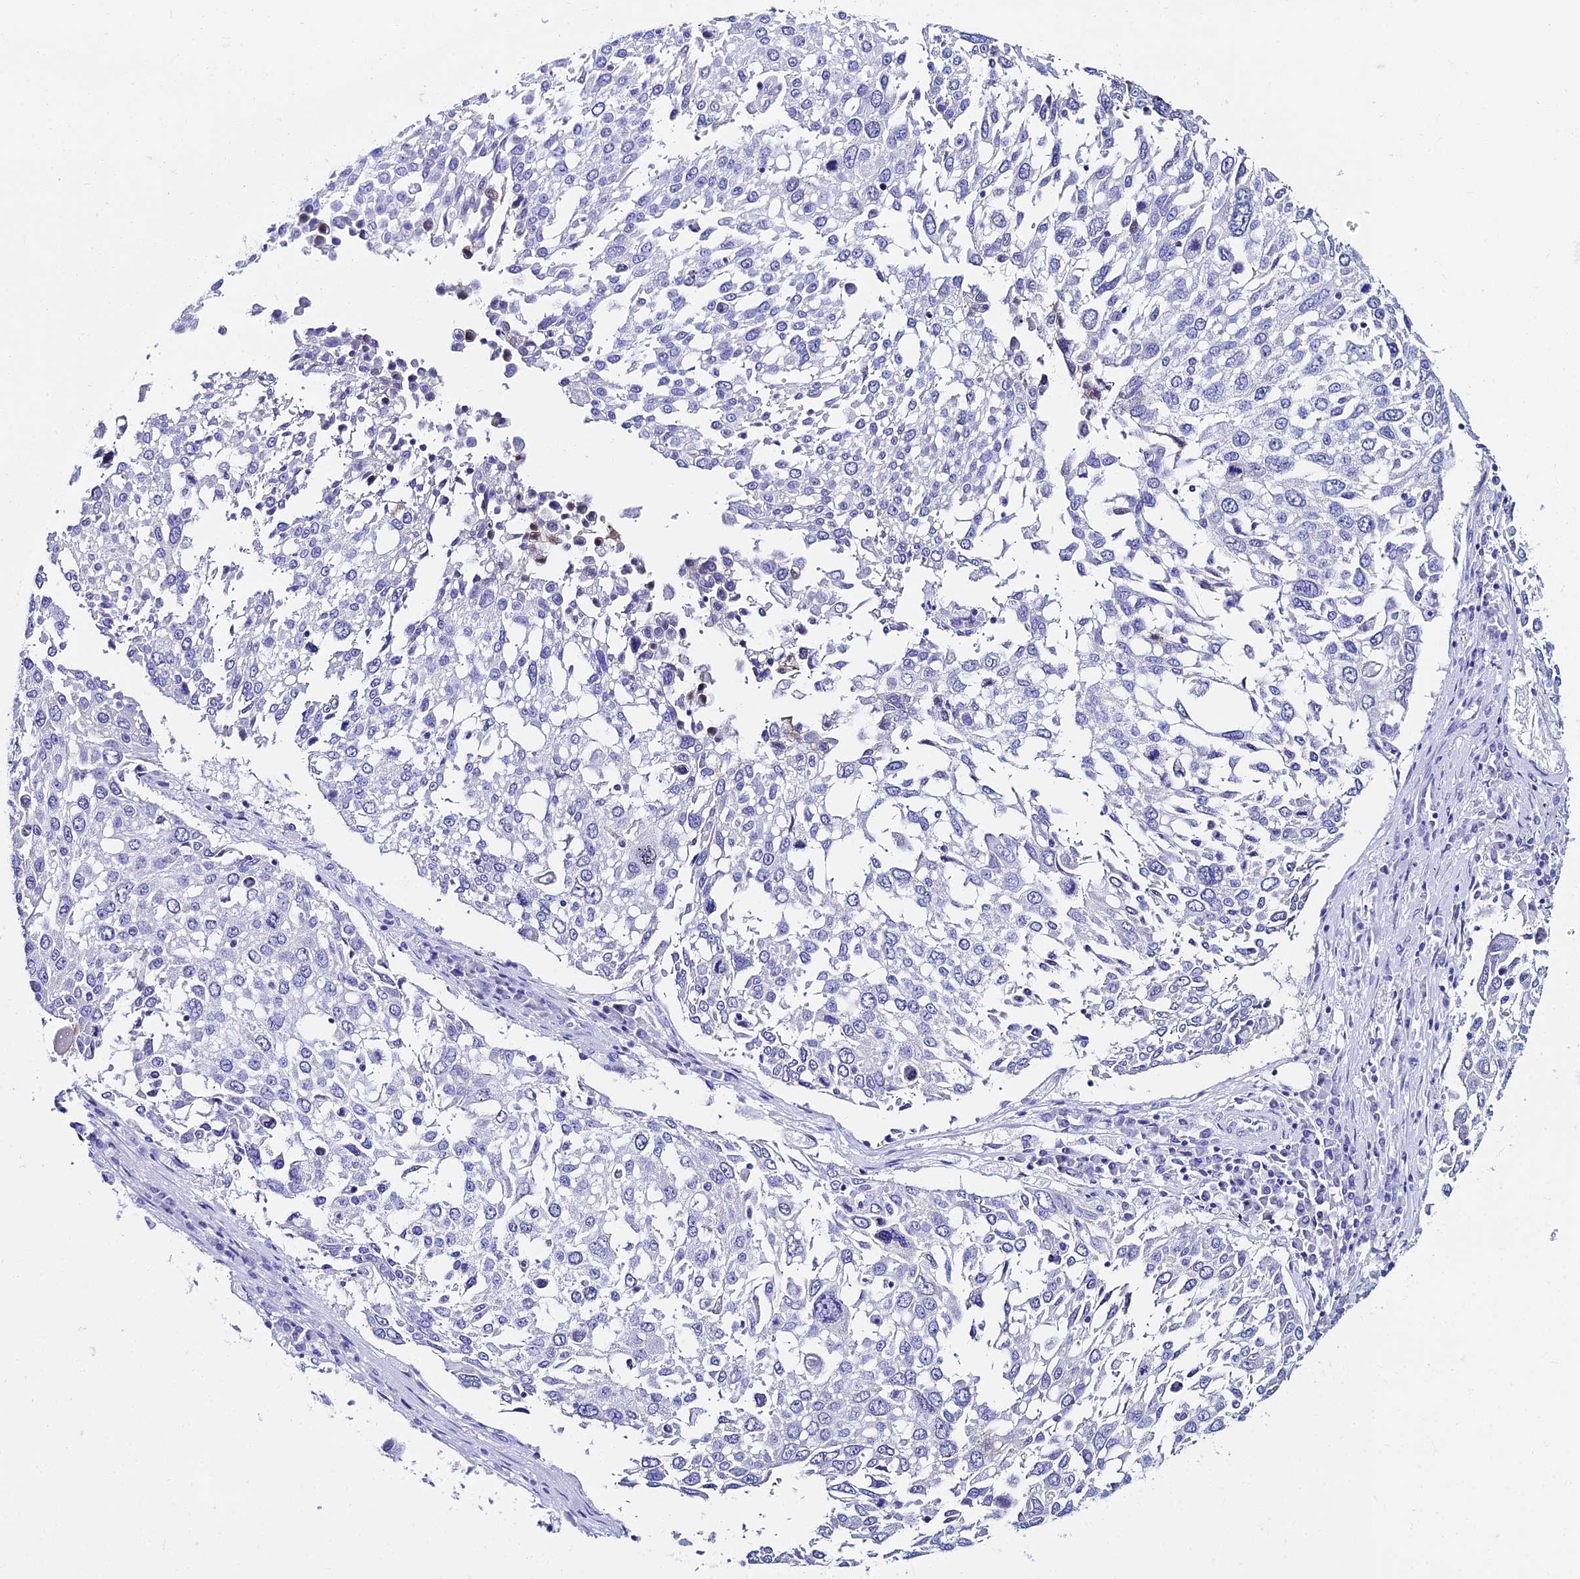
{"staining": {"intensity": "negative", "quantity": "none", "location": "none"}, "tissue": "lung cancer", "cell_type": "Tumor cells", "image_type": "cancer", "snomed": [{"axis": "morphology", "description": "Squamous cell carcinoma, NOS"}, {"axis": "topography", "description": "Lung"}], "caption": "Squamous cell carcinoma (lung) stained for a protein using immunohistochemistry (IHC) reveals no expression tumor cells.", "gene": "HSPA1L", "patient": {"sex": "male", "age": 65}}